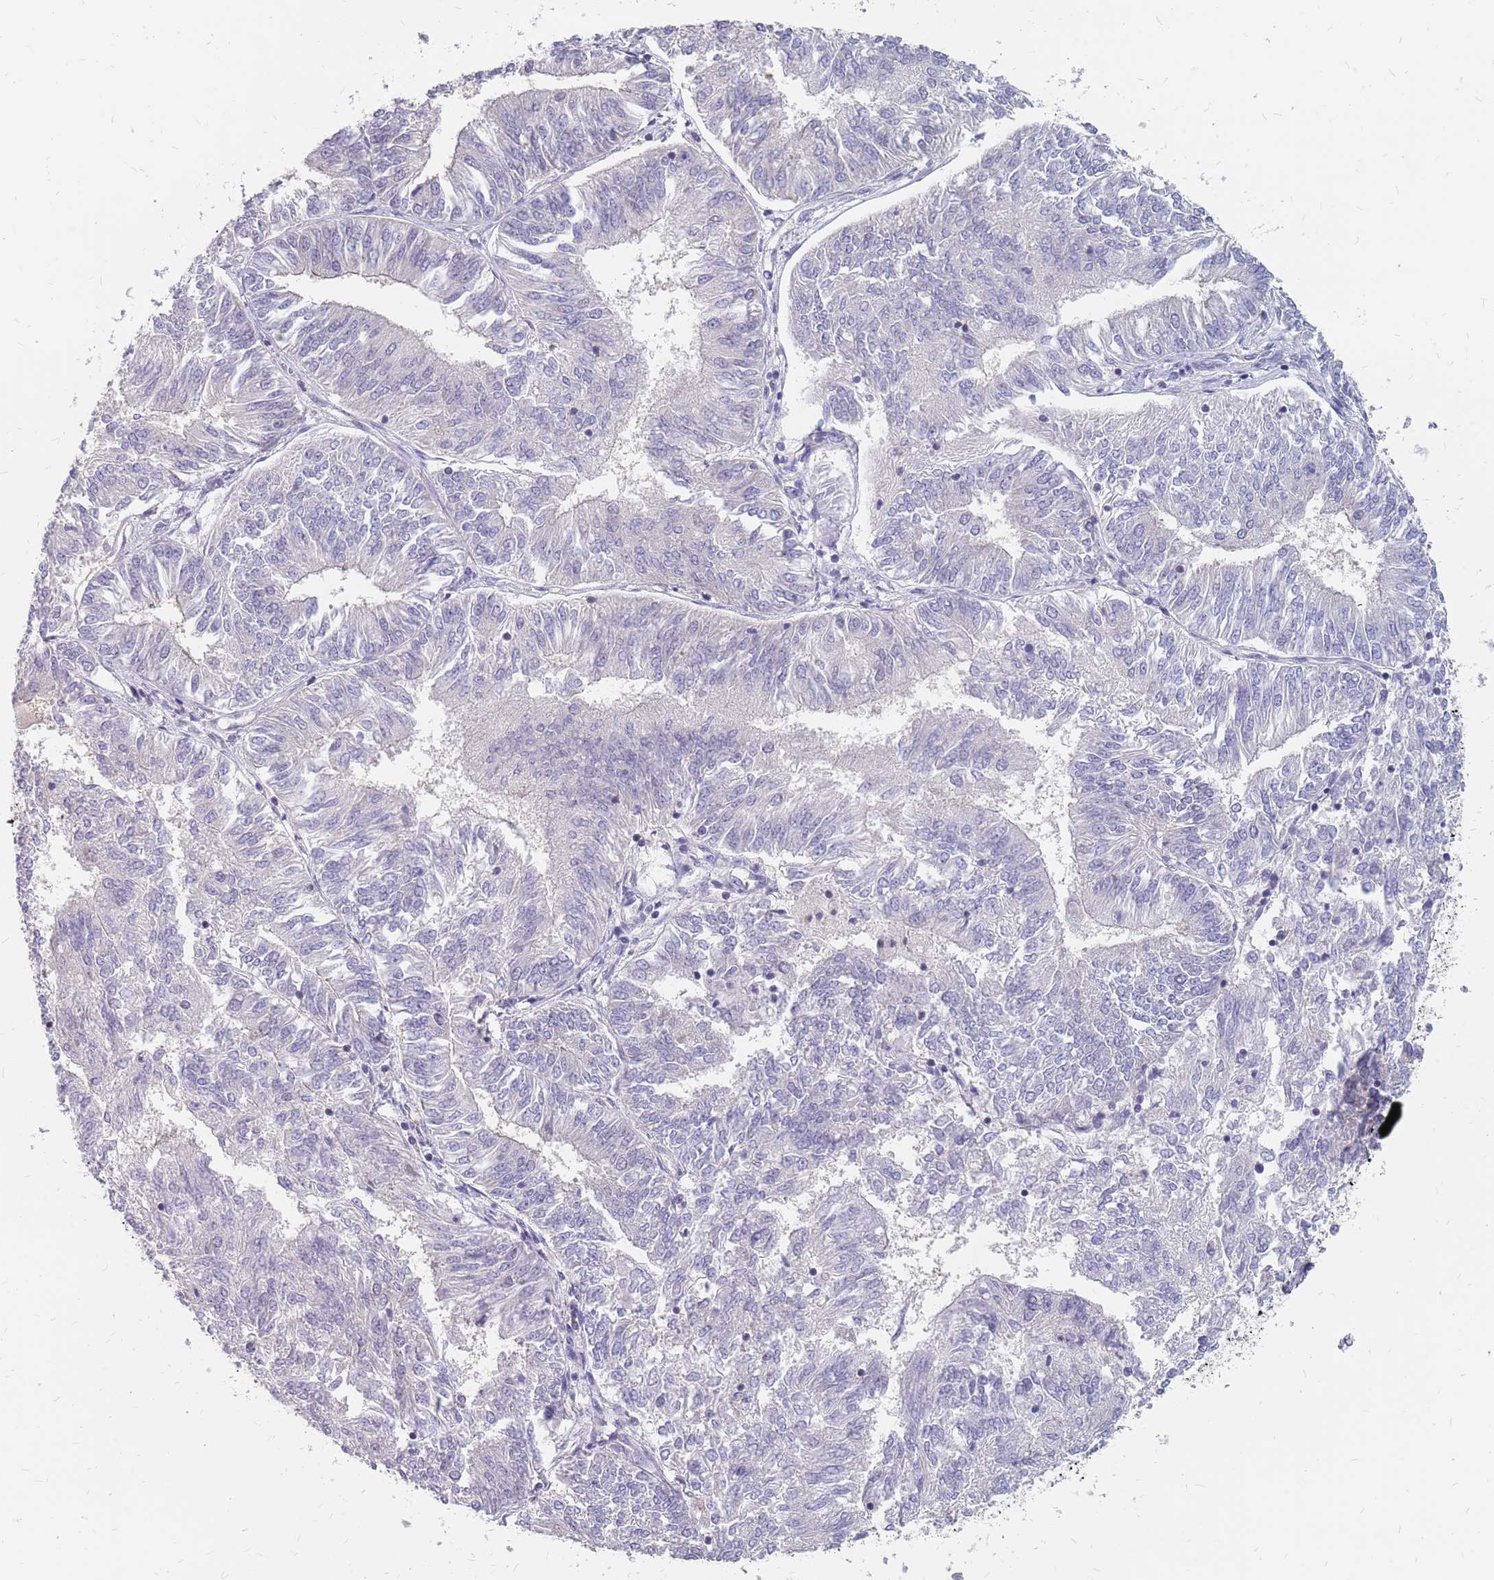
{"staining": {"intensity": "negative", "quantity": "none", "location": "none"}, "tissue": "endometrial cancer", "cell_type": "Tumor cells", "image_type": "cancer", "snomed": [{"axis": "morphology", "description": "Adenocarcinoma, NOS"}, {"axis": "topography", "description": "Endometrium"}], "caption": "Tumor cells show no significant protein expression in adenocarcinoma (endometrial).", "gene": "CMTR2", "patient": {"sex": "female", "age": 58}}